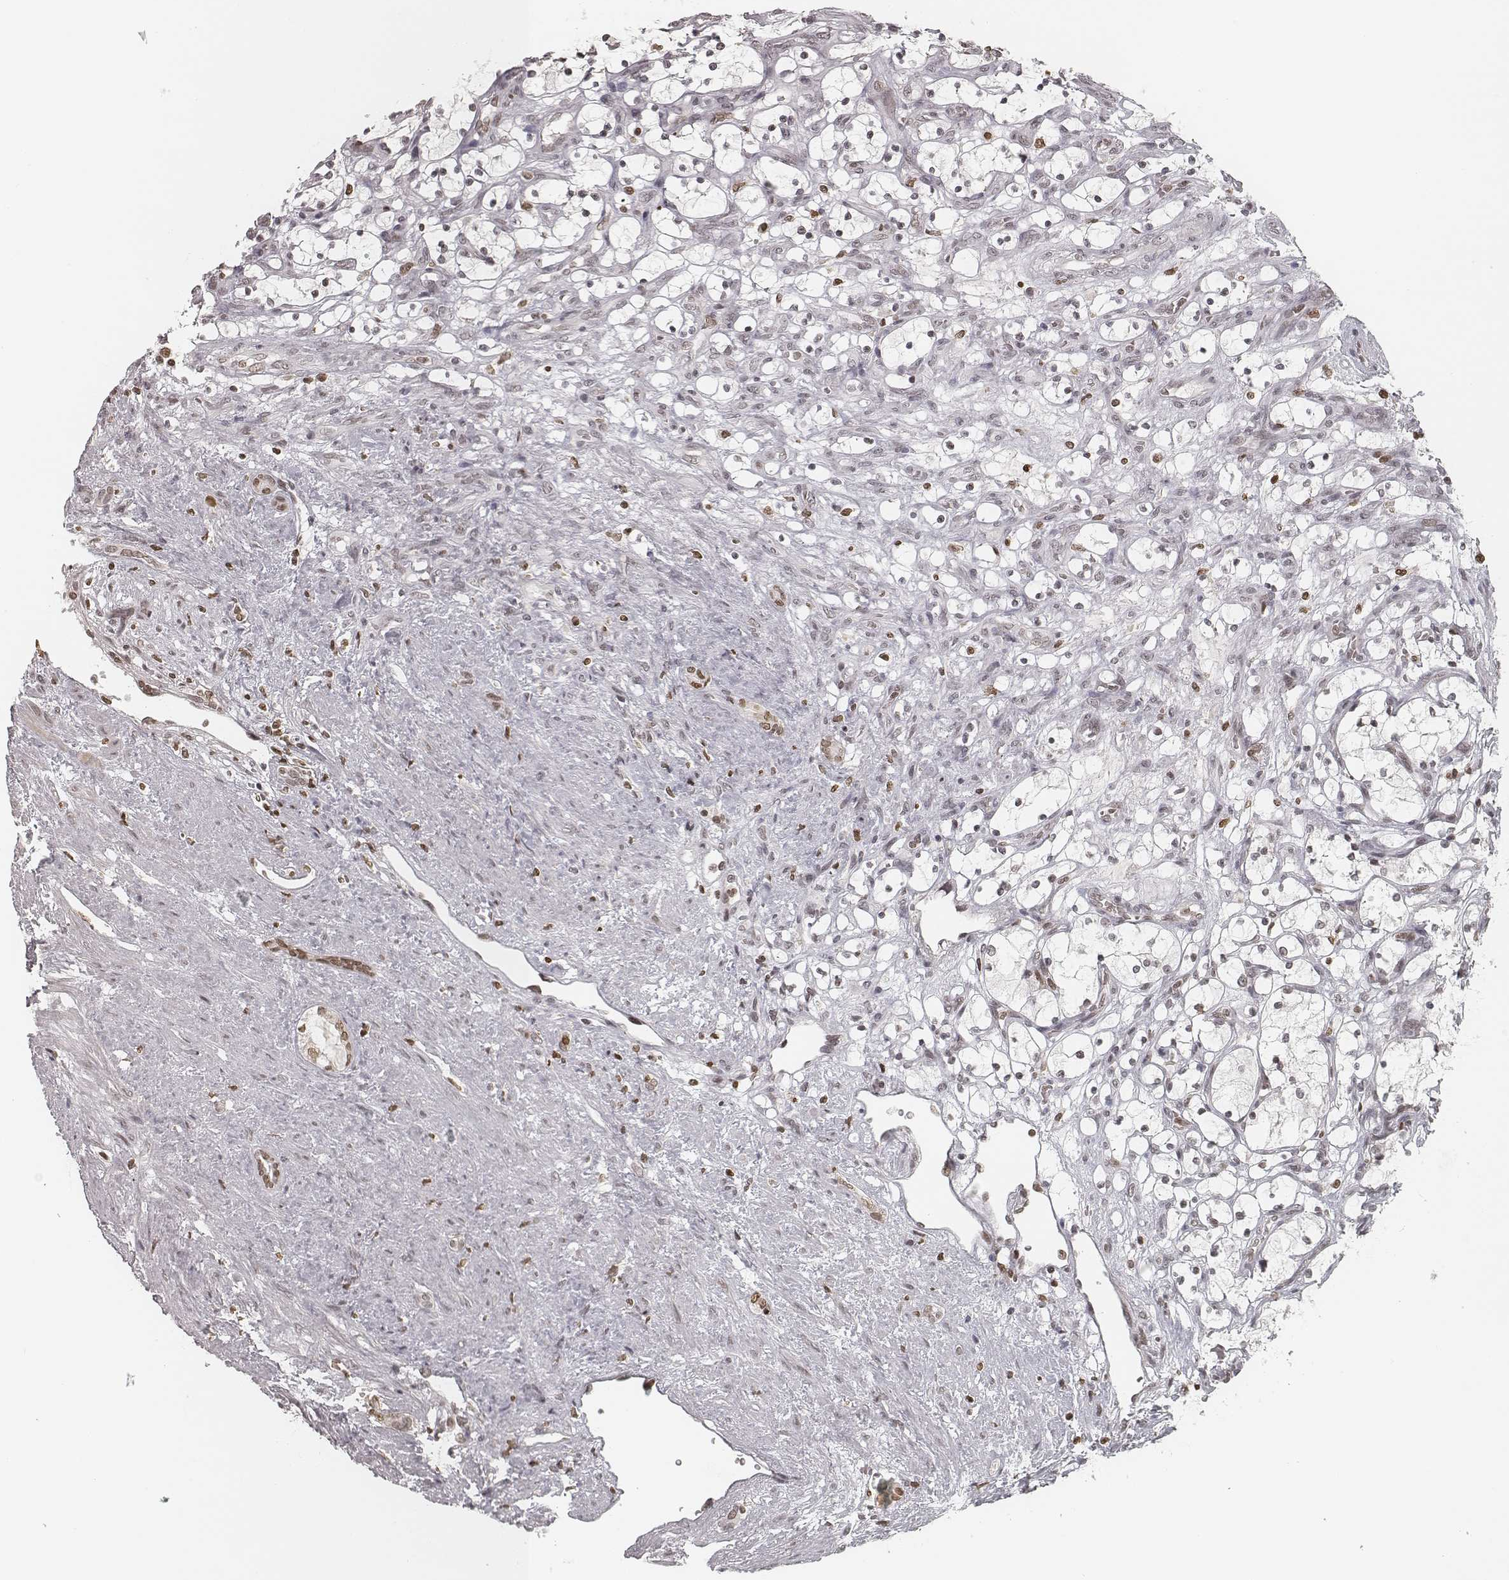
{"staining": {"intensity": "moderate", "quantity": "<25%", "location": "nuclear"}, "tissue": "renal cancer", "cell_type": "Tumor cells", "image_type": "cancer", "snomed": [{"axis": "morphology", "description": "Adenocarcinoma, NOS"}, {"axis": "topography", "description": "Kidney"}], "caption": "Immunohistochemical staining of human renal cancer (adenocarcinoma) demonstrates moderate nuclear protein positivity in approximately <25% of tumor cells.", "gene": "HMGA2", "patient": {"sex": "female", "age": 69}}